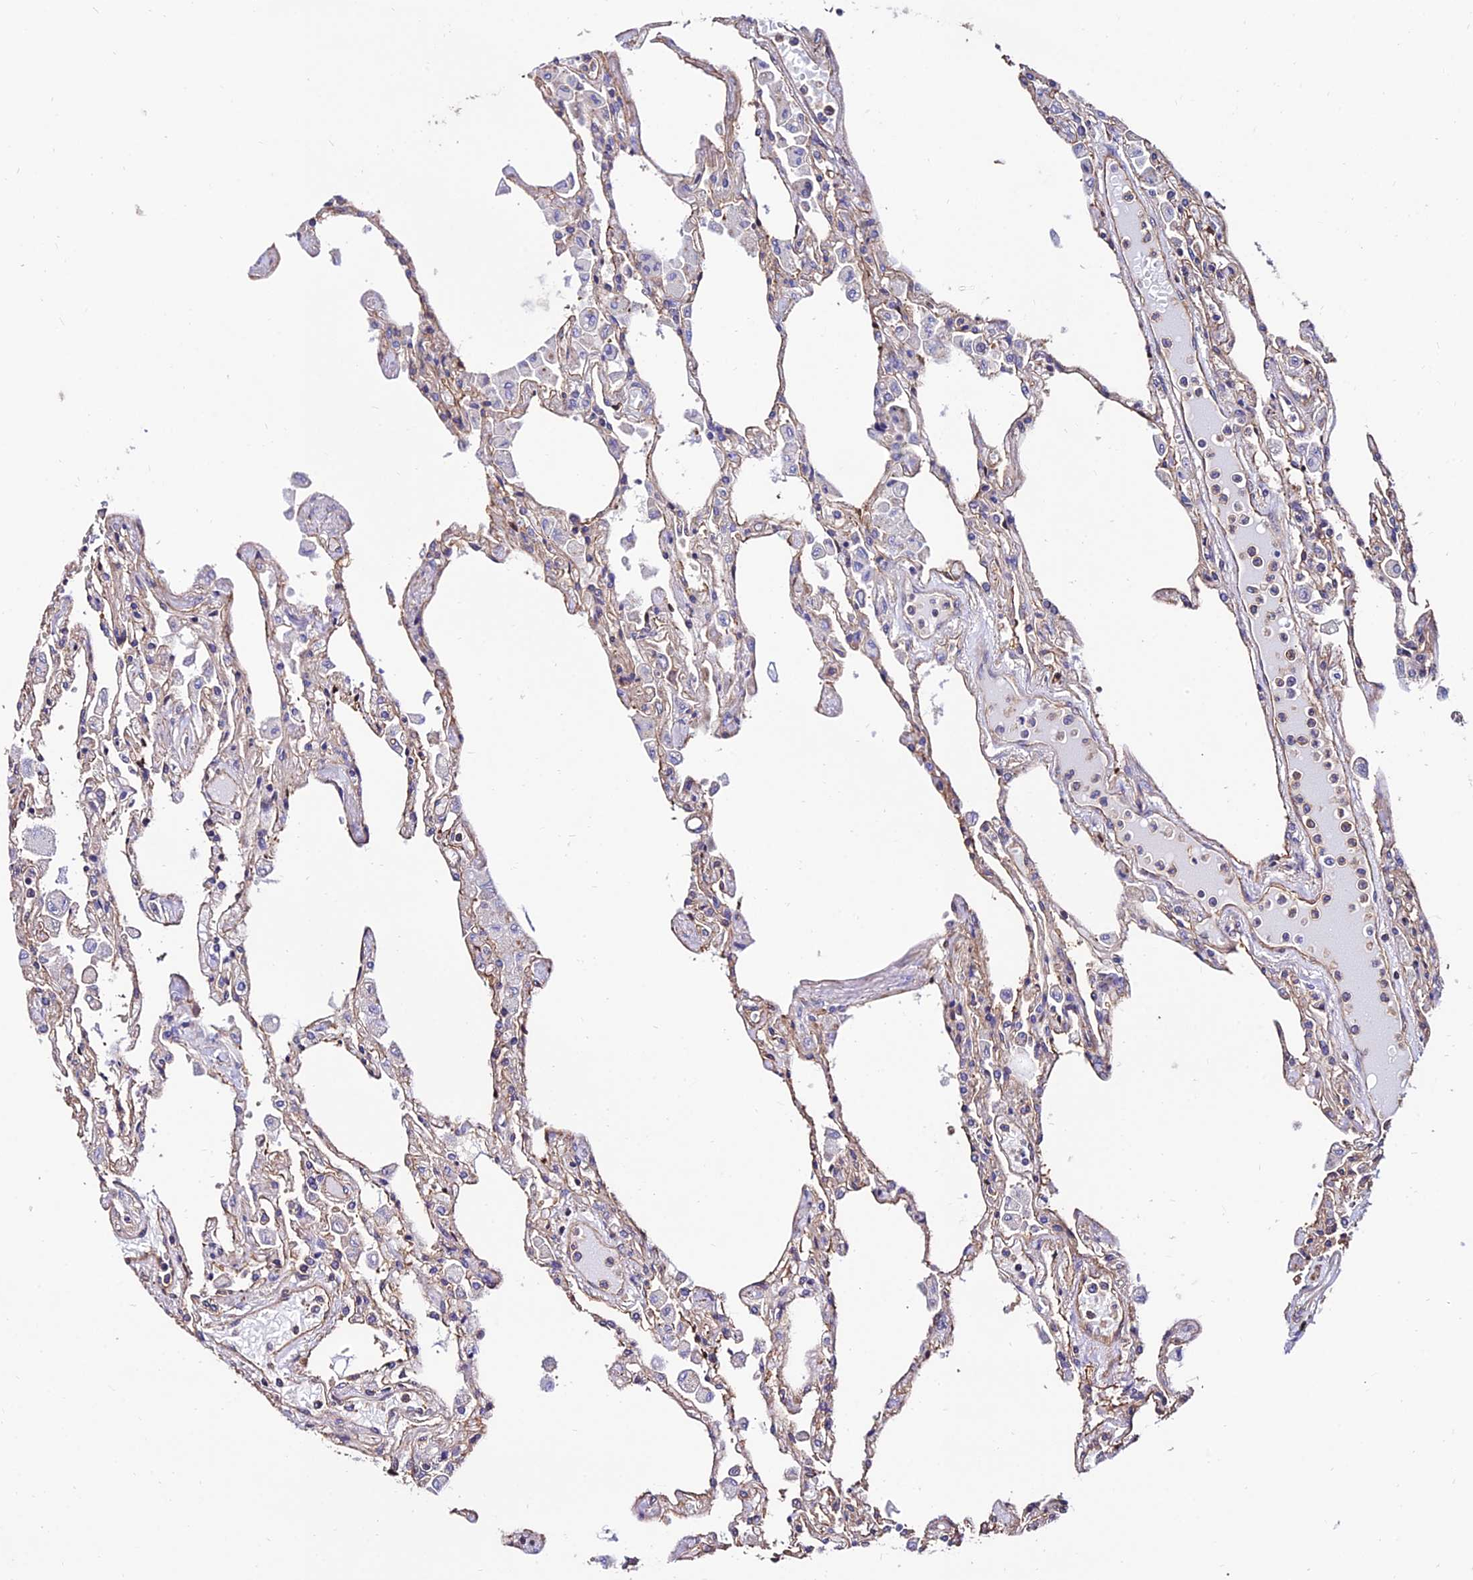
{"staining": {"intensity": "weak", "quantity": "25%-75%", "location": "cytoplasmic/membranous"}, "tissue": "lung", "cell_type": "Alveolar cells", "image_type": "normal", "snomed": [{"axis": "morphology", "description": "Normal tissue, NOS"}, {"axis": "topography", "description": "Bronchus"}, {"axis": "topography", "description": "Lung"}], "caption": "Lung was stained to show a protein in brown. There is low levels of weak cytoplasmic/membranous positivity in approximately 25%-75% of alveolar cells. The staining is performed using DAB (3,3'-diaminobenzidine) brown chromogen to label protein expression. The nuclei are counter-stained blue using hematoxylin.", "gene": "CALM1", "patient": {"sex": "female", "age": 49}}